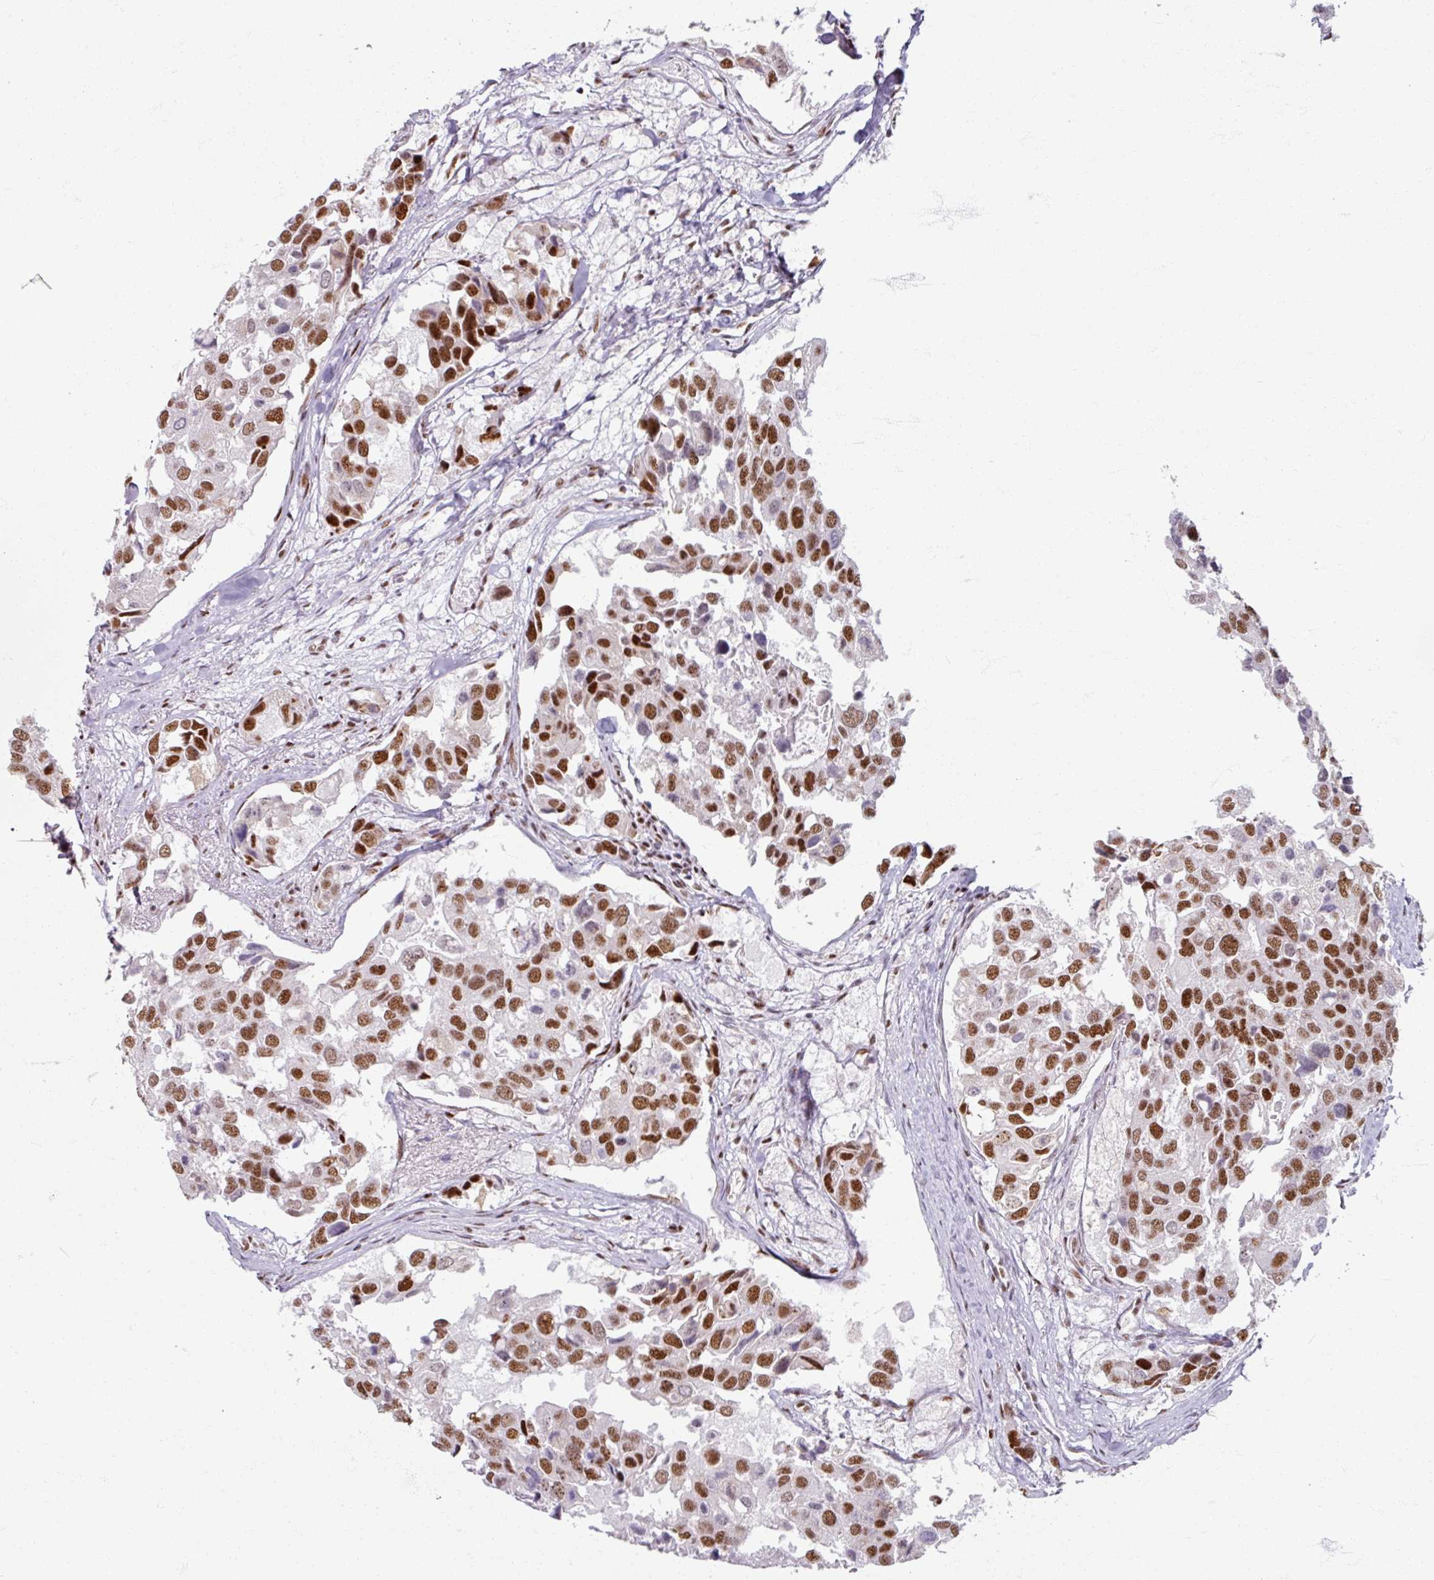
{"staining": {"intensity": "strong", "quantity": ">75%", "location": "nuclear"}, "tissue": "breast cancer", "cell_type": "Tumor cells", "image_type": "cancer", "snomed": [{"axis": "morphology", "description": "Duct carcinoma"}, {"axis": "topography", "description": "Breast"}], "caption": "Brown immunohistochemical staining in breast cancer (infiltrating ductal carcinoma) exhibits strong nuclear positivity in about >75% of tumor cells.", "gene": "ADAR", "patient": {"sex": "female", "age": 83}}